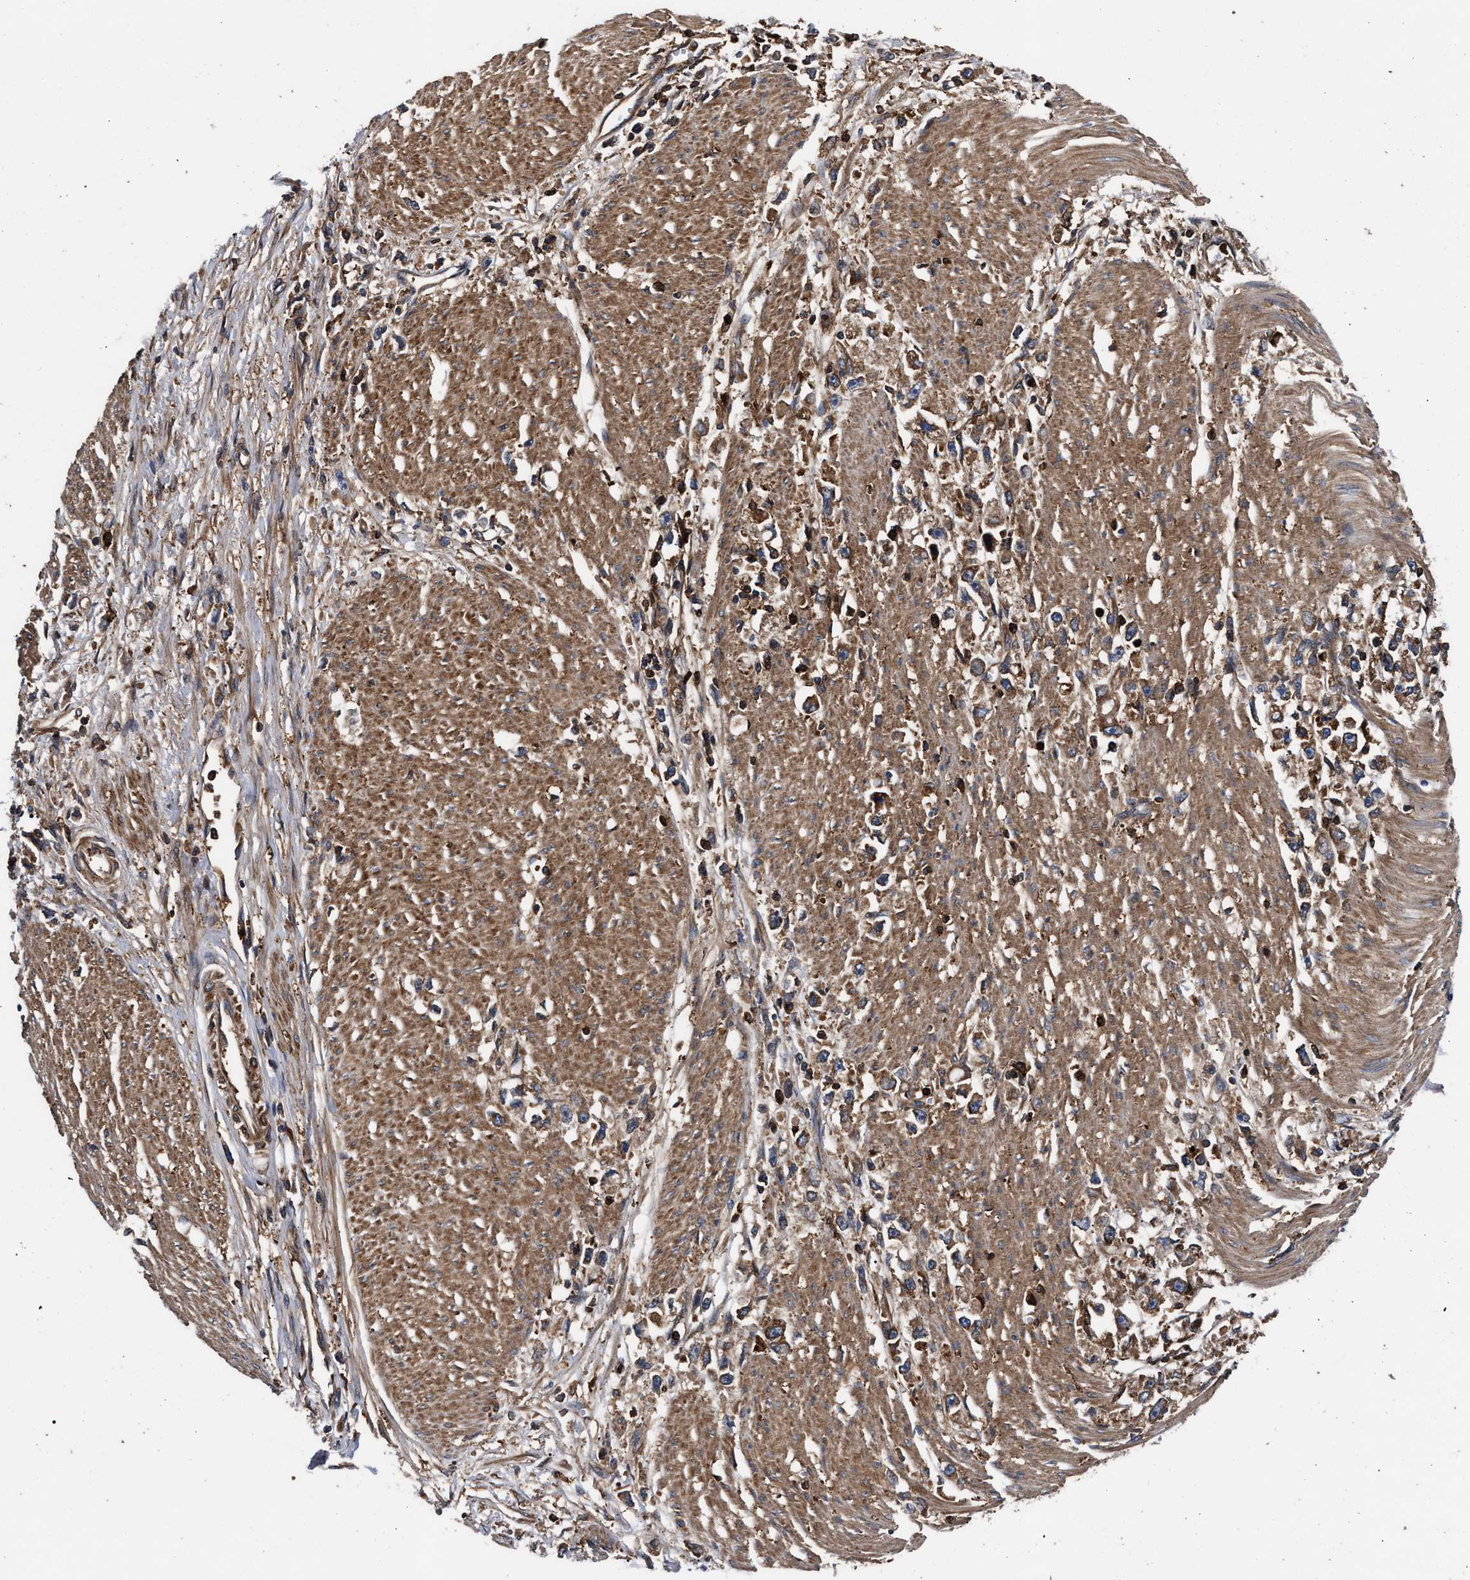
{"staining": {"intensity": "moderate", "quantity": ">75%", "location": "cytoplasmic/membranous"}, "tissue": "stomach cancer", "cell_type": "Tumor cells", "image_type": "cancer", "snomed": [{"axis": "morphology", "description": "Adenocarcinoma, NOS"}, {"axis": "topography", "description": "Stomach"}], "caption": "An immunohistochemistry histopathology image of neoplastic tissue is shown. Protein staining in brown highlights moderate cytoplasmic/membranous positivity in stomach cancer within tumor cells.", "gene": "KYAT1", "patient": {"sex": "female", "age": 59}}